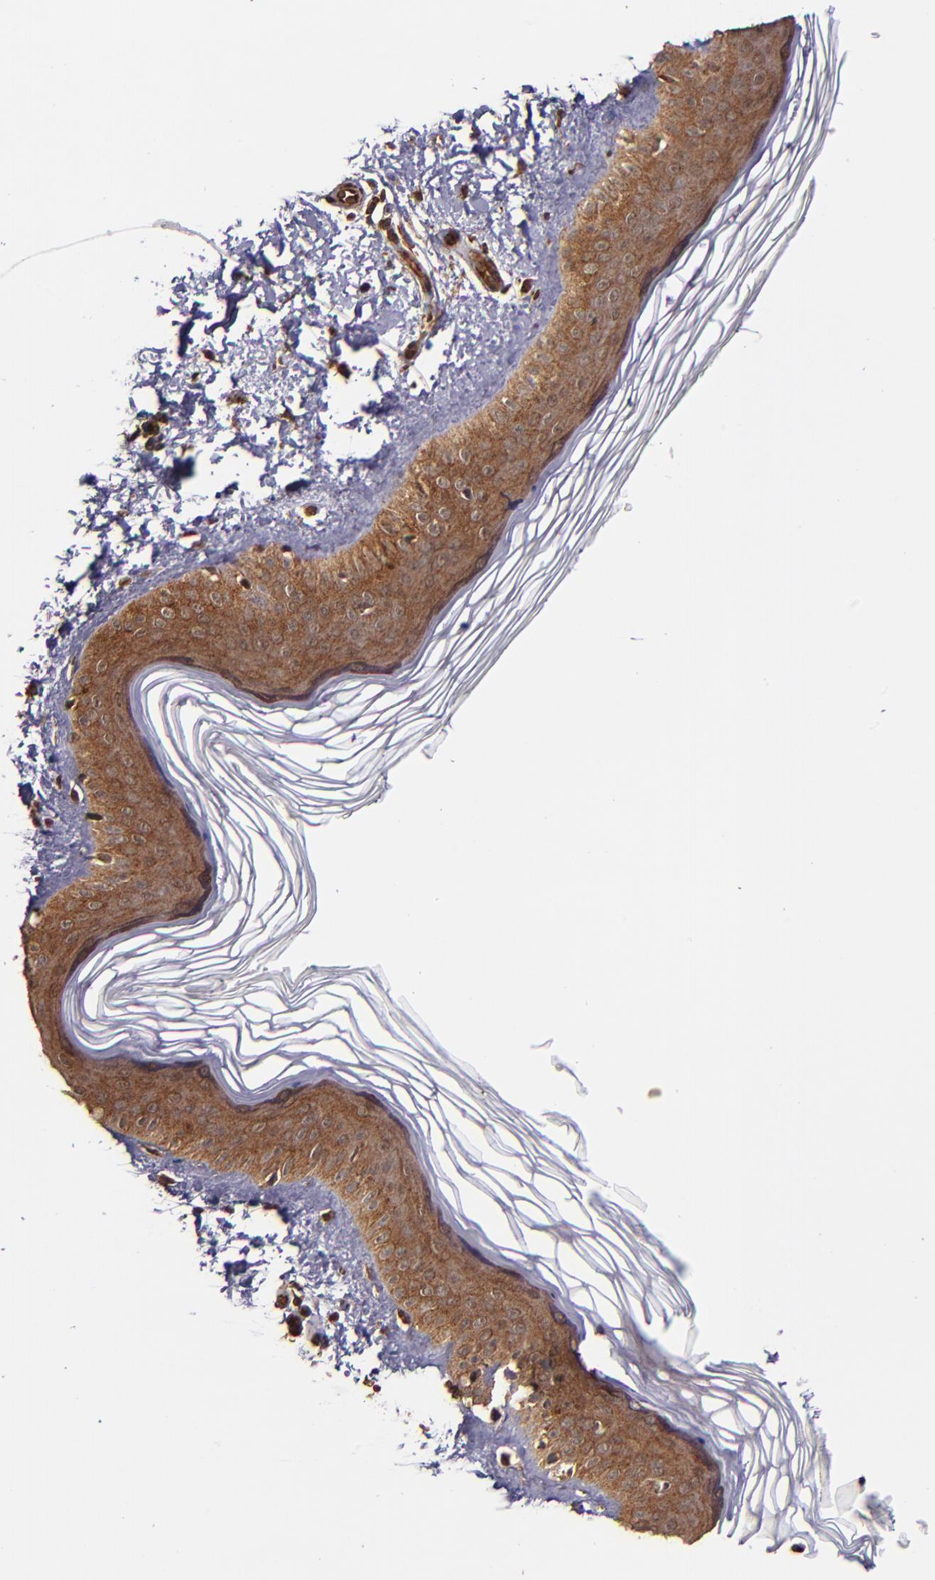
{"staining": {"intensity": "strong", "quantity": ">75%", "location": "cytoplasmic/membranous,nuclear"}, "tissue": "skin", "cell_type": "Fibroblasts", "image_type": "normal", "snomed": [{"axis": "morphology", "description": "Normal tissue, NOS"}, {"axis": "topography", "description": "Skin"}], "caption": "Immunohistochemical staining of benign skin demonstrates high levels of strong cytoplasmic/membranous,nuclear expression in about >75% of fibroblasts.", "gene": "STX8", "patient": {"sex": "female", "age": 19}}